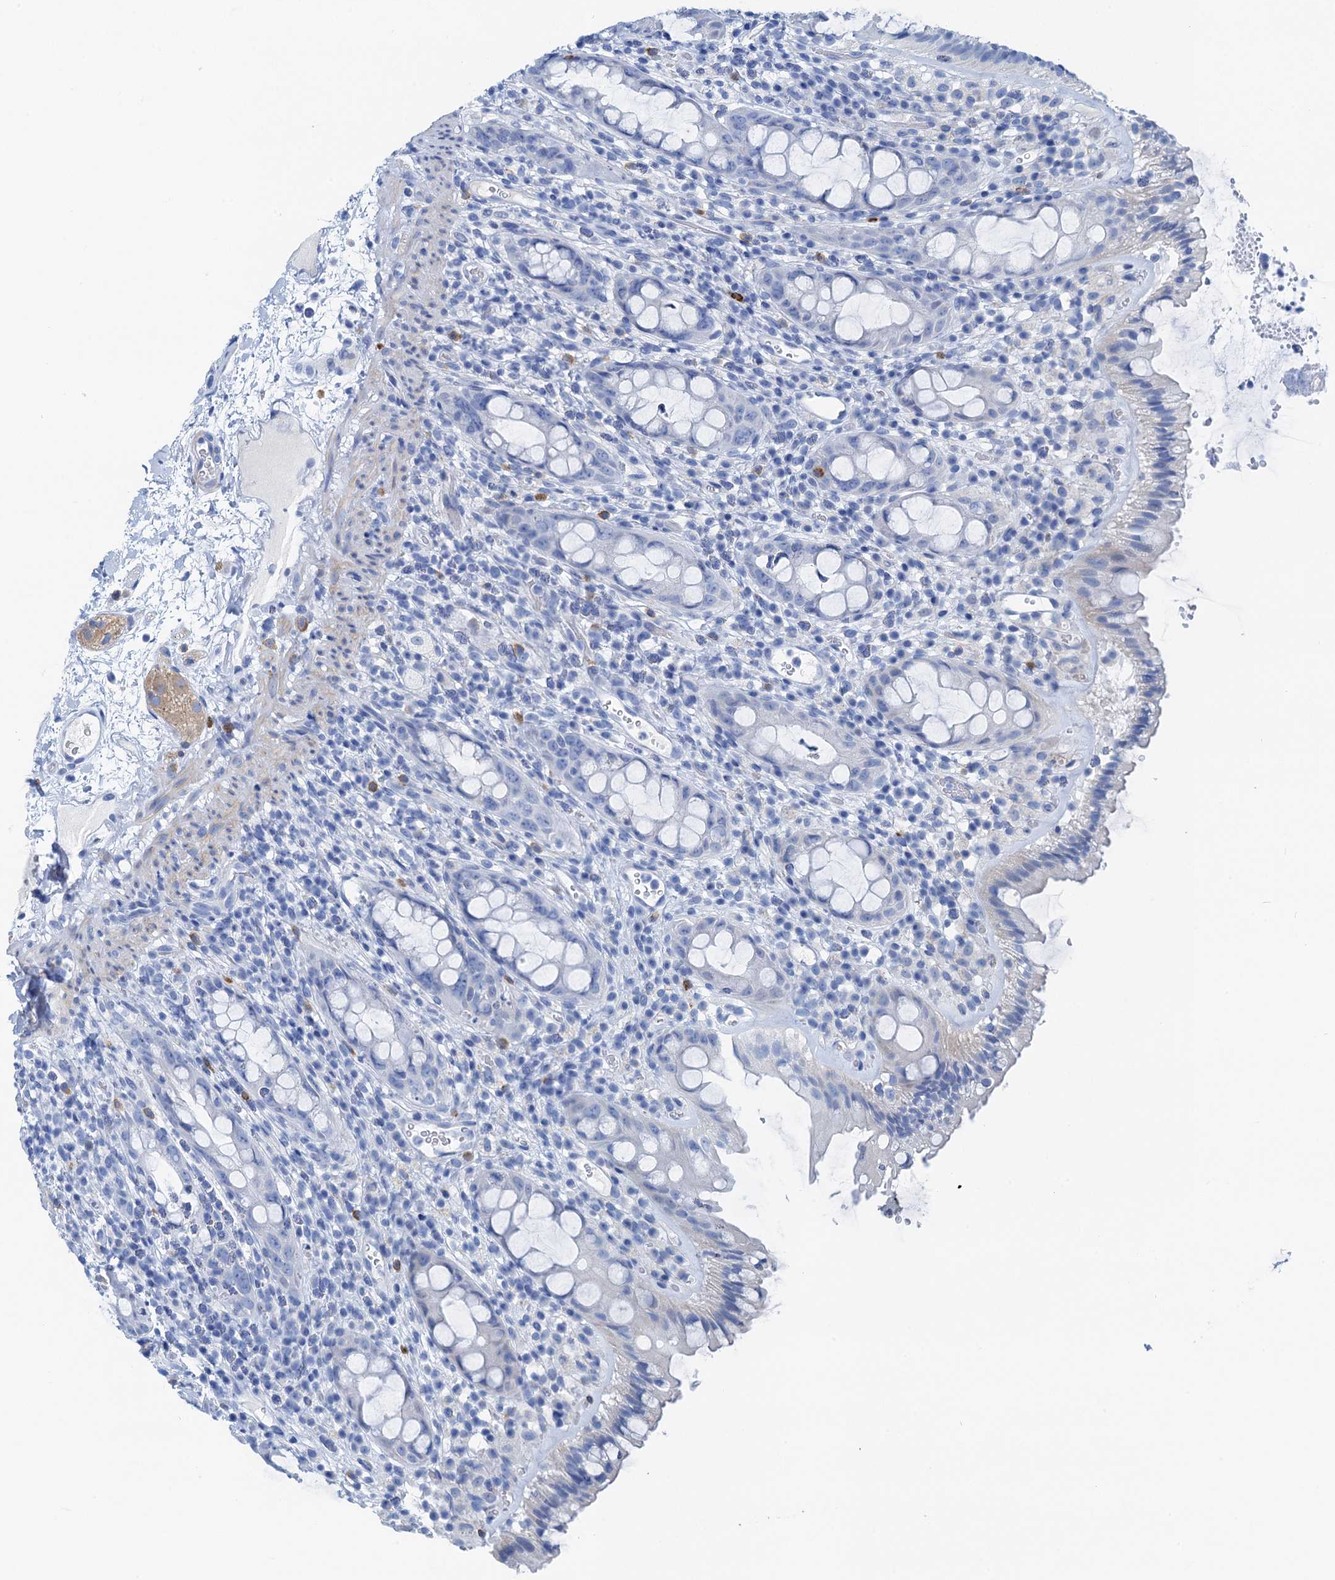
{"staining": {"intensity": "negative", "quantity": "none", "location": "none"}, "tissue": "rectum", "cell_type": "Glandular cells", "image_type": "normal", "snomed": [{"axis": "morphology", "description": "Normal tissue, NOS"}, {"axis": "topography", "description": "Rectum"}], "caption": "DAB (3,3'-diaminobenzidine) immunohistochemical staining of unremarkable rectum demonstrates no significant staining in glandular cells. The staining is performed using DAB (3,3'-diaminobenzidine) brown chromogen with nuclei counter-stained in using hematoxylin.", "gene": "NLRP10", "patient": {"sex": "female", "age": 57}}